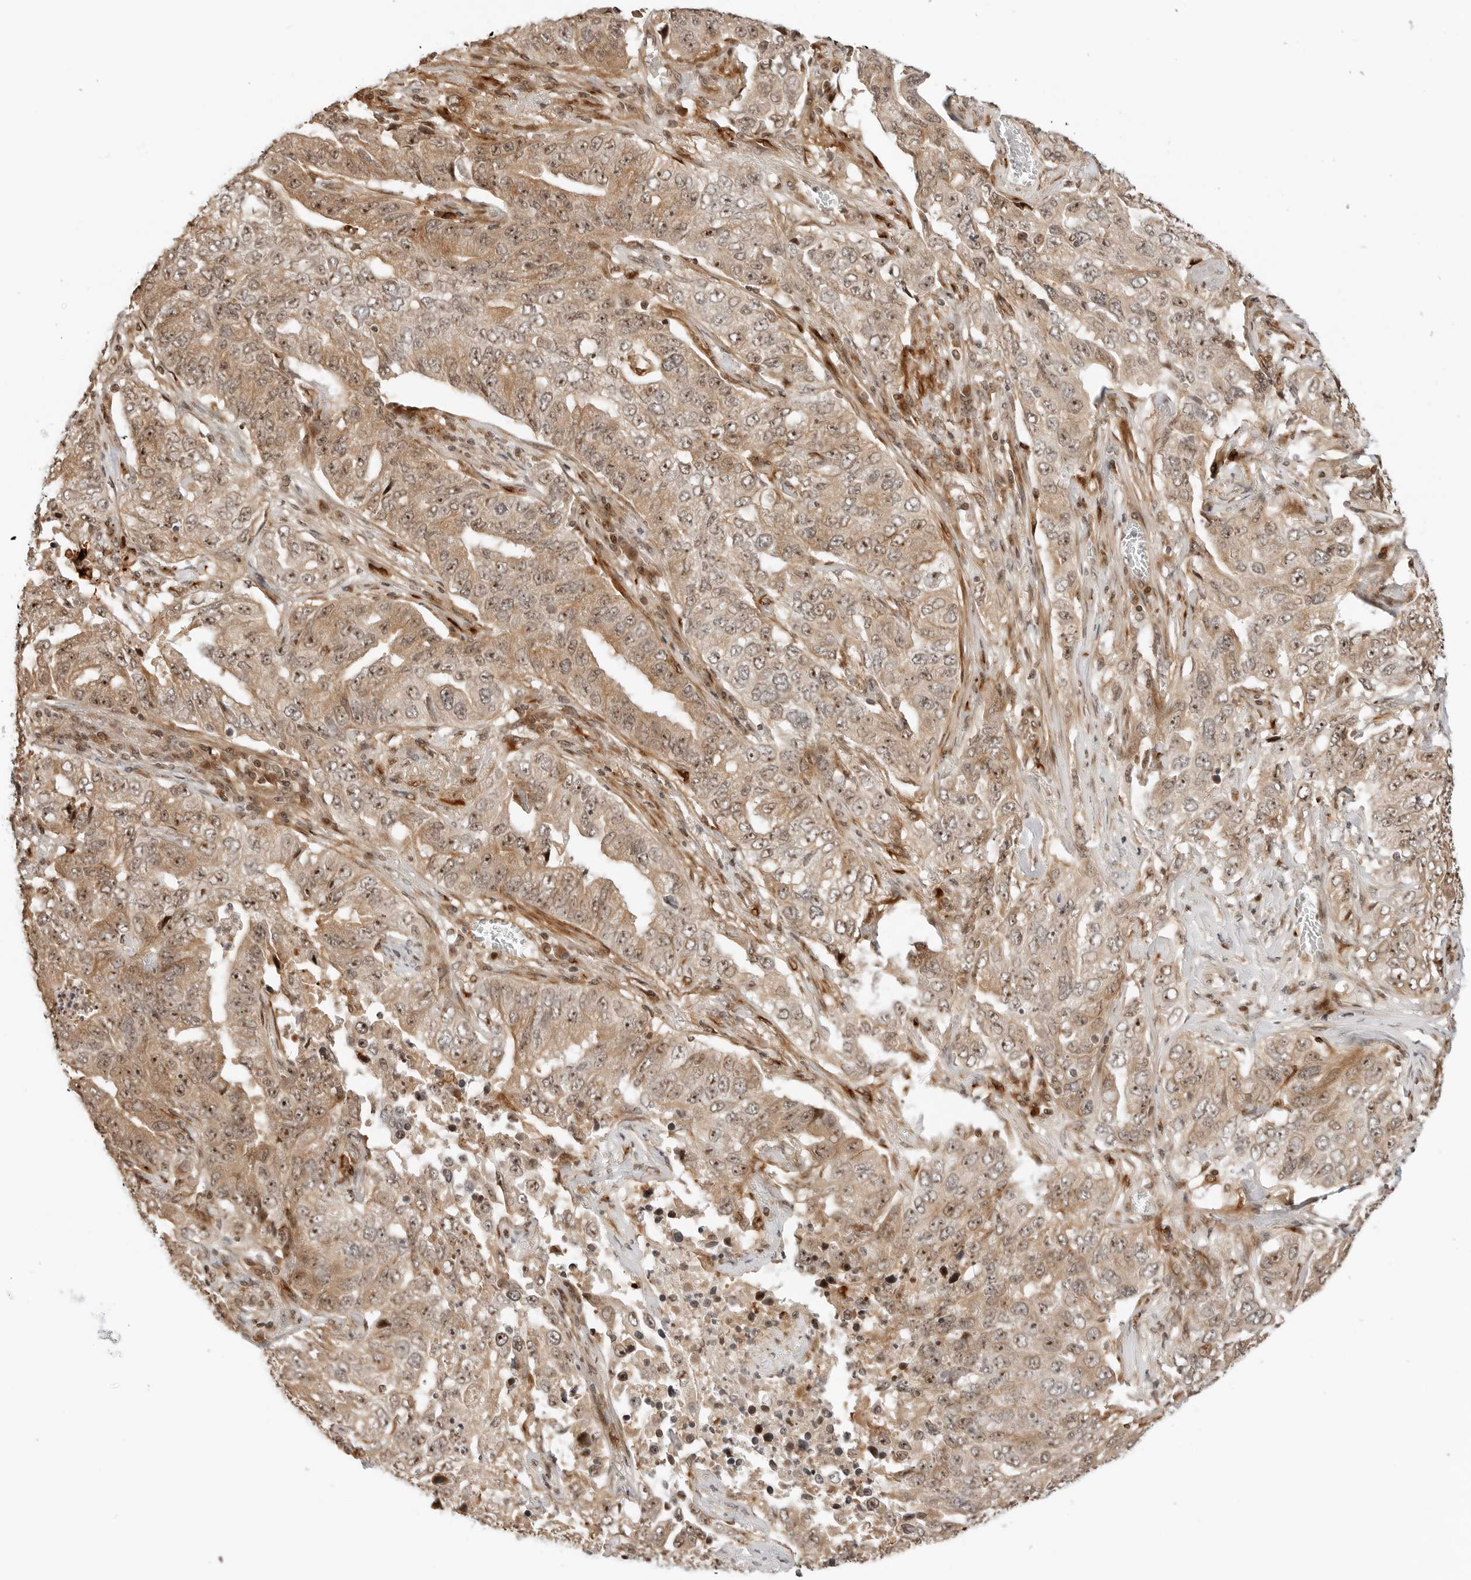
{"staining": {"intensity": "moderate", "quantity": ">75%", "location": "cytoplasmic/membranous,nuclear"}, "tissue": "lung cancer", "cell_type": "Tumor cells", "image_type": "cancer", "snomed": [{"axis": "morphology", "description": "Adenocarcinoma, NOS"}, {"axis": "topography", "description": "Lung"}], "caption": "There is medium levels of moderate cytoplasmic/membranous and nuclear expression in tumor cells of lung cancer (adenocarcinoma), as demonstrated by immunohistochemical staining (brown color).", "gene": "GEM", "patient": {"sex": "female", "age": 51}}